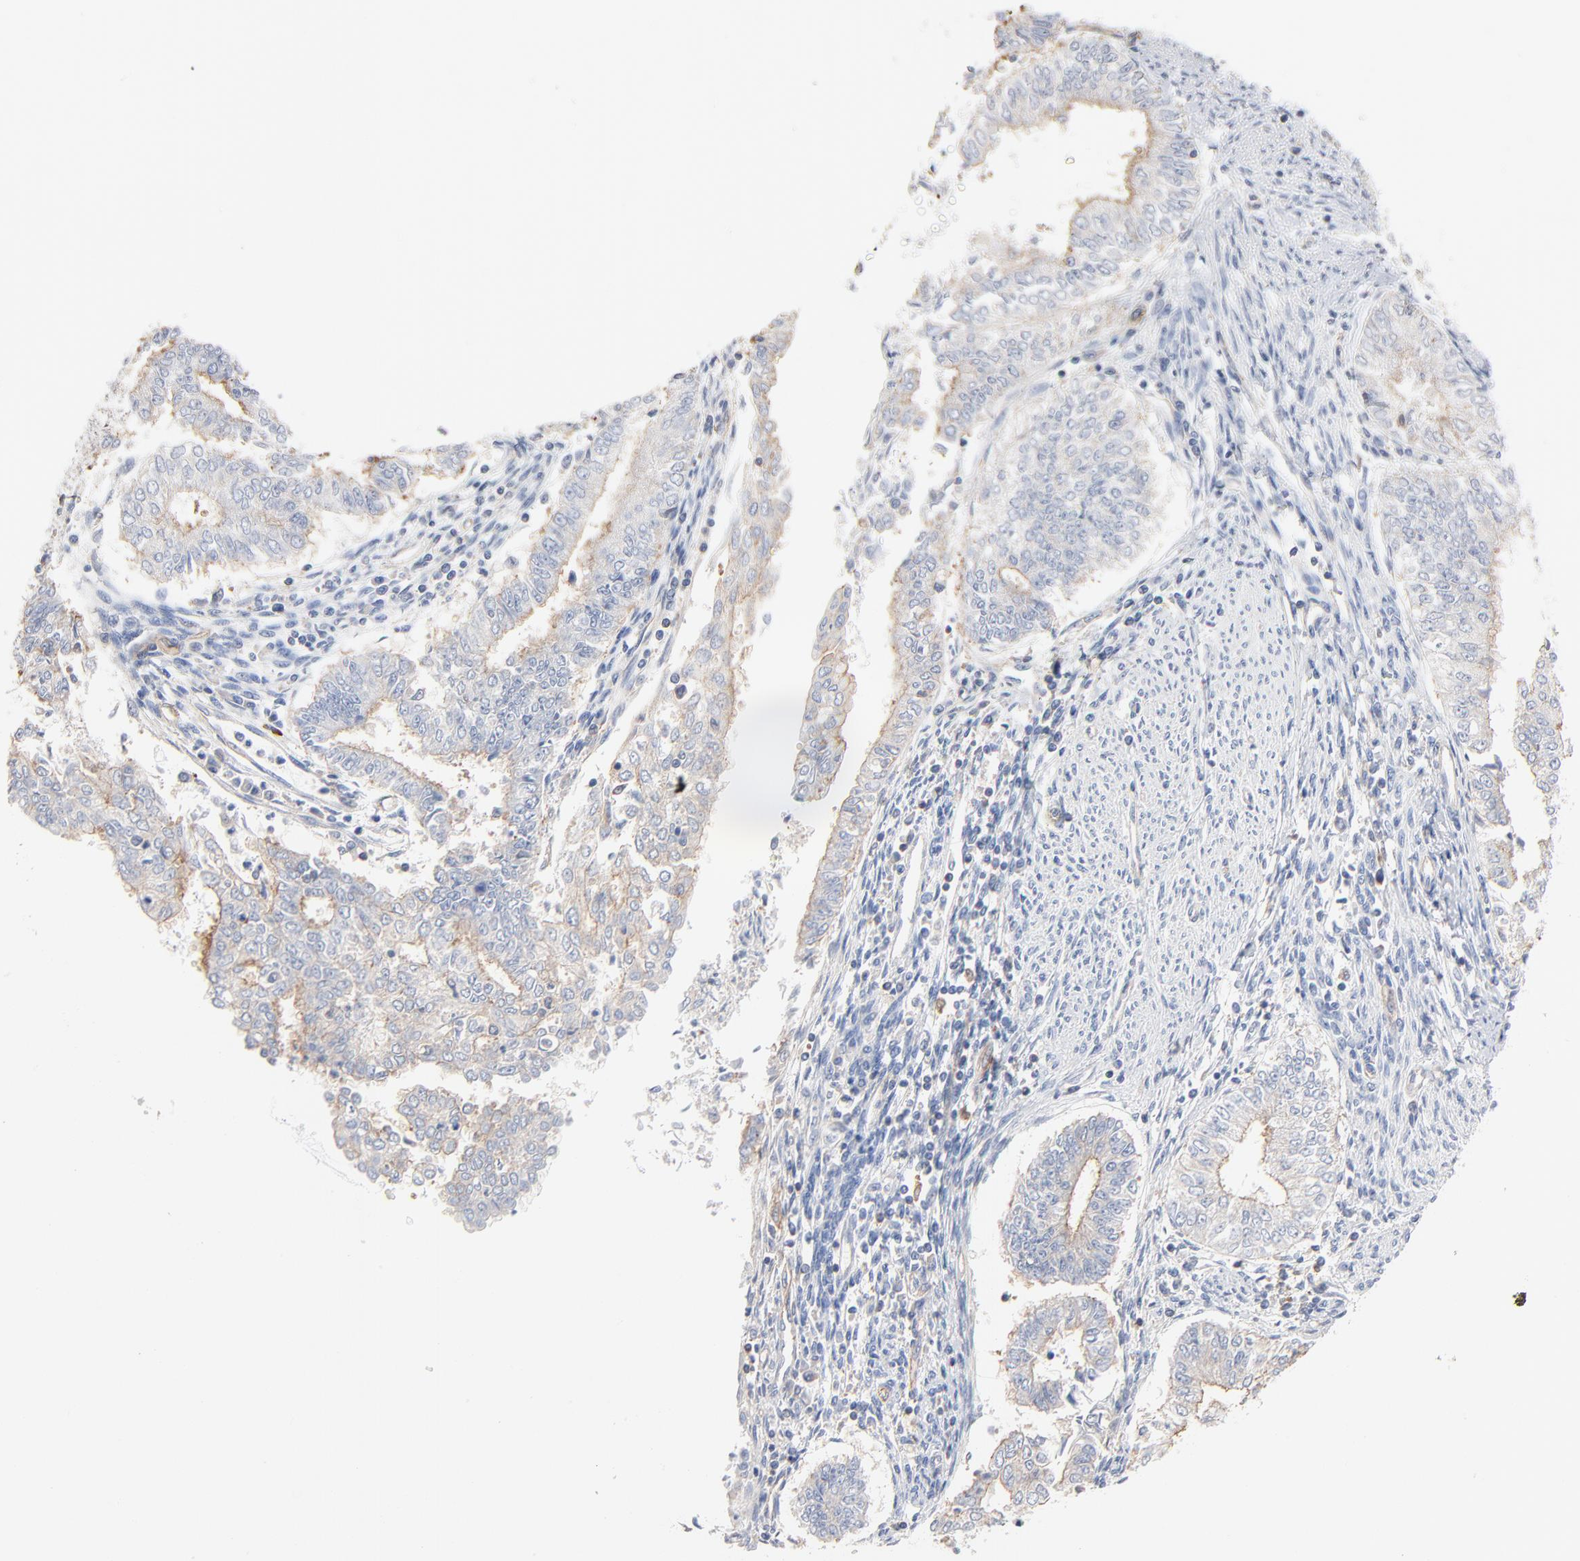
{"staining": {"intensity": "negative", "quantity": "none", "location": "none"}, "tissue": "endometrial cancer", "cell_type": "Tumor cells", "image_type": "cancer", "snomed": [{"axis": "morphology", "description": "Adenocarcinoma, NOS"}, {"axis": "topography", "description": "Endometrium"}], "caption": "An immunohistochemistry (IHC) histopathology image of adenocarcinoma (endometrial) is shown. There is no staining in tumor cells of adenocarcinoma (endometrial). (Brightfield microscopy of DAB (3,3'-diaminobenzidine) immunohistochemistry (IHC) at high magnification).", "gene": "ARHGEF6", "patient": {"sex": "female", "age": 66}}